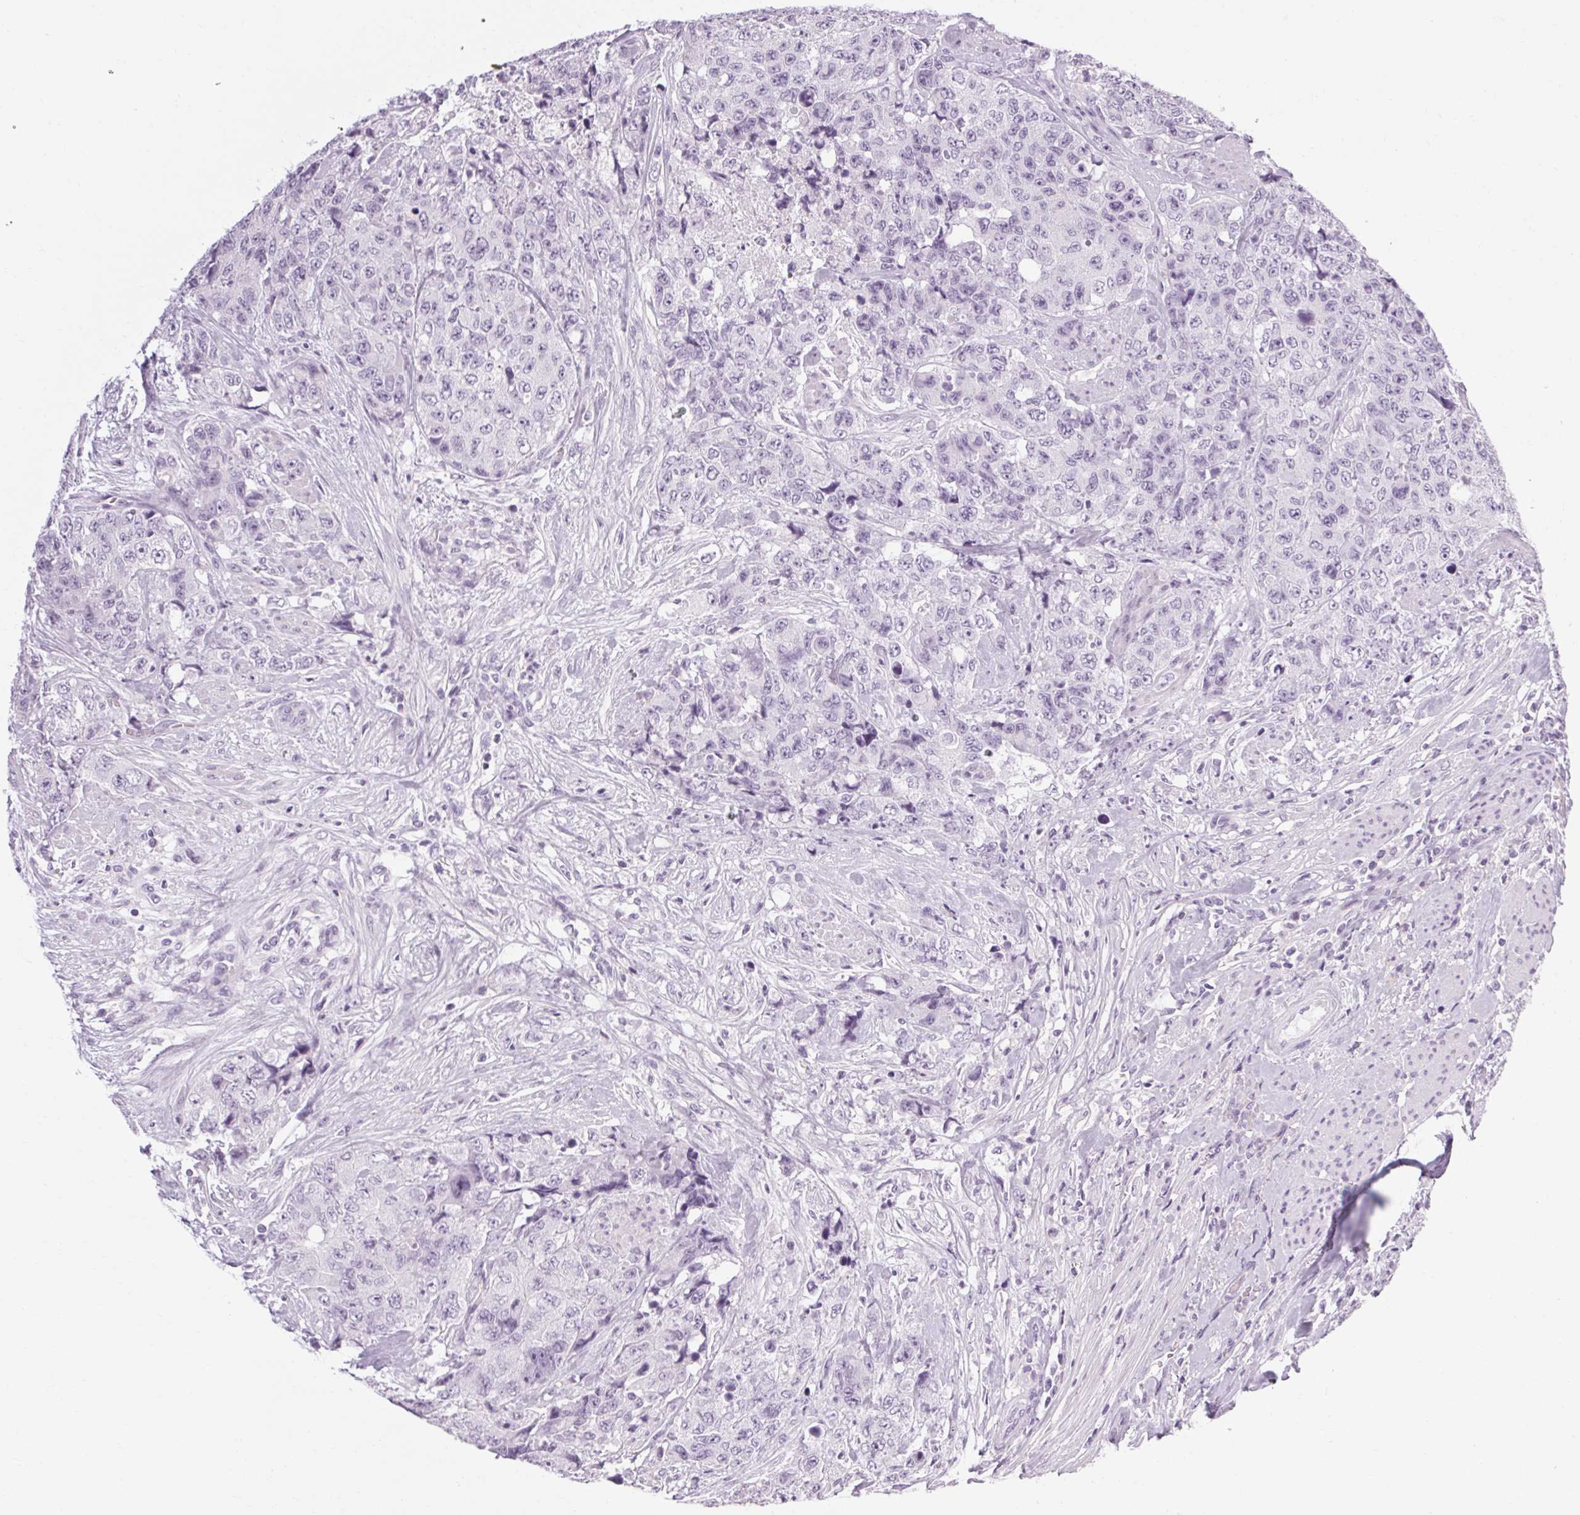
{"staining": {"intensity": "negative", "quantity": "none", "location": "none"}, "tissue": "urothelial cancer", "cell_type": "Tumor cells", "image_type": "cancer", "snomed": [{"axis": "morphology", "description": "Urothelial carcinoma, High grade"}, {"axis": "topography", "description": "Urinary bladder"}], "caption": "Immunohistochemistry (IHC) of human urothelial cancer reveals no staining in tumor cells.", "gene": "POMC", "patient": {"sex": "female", "age": 78}}